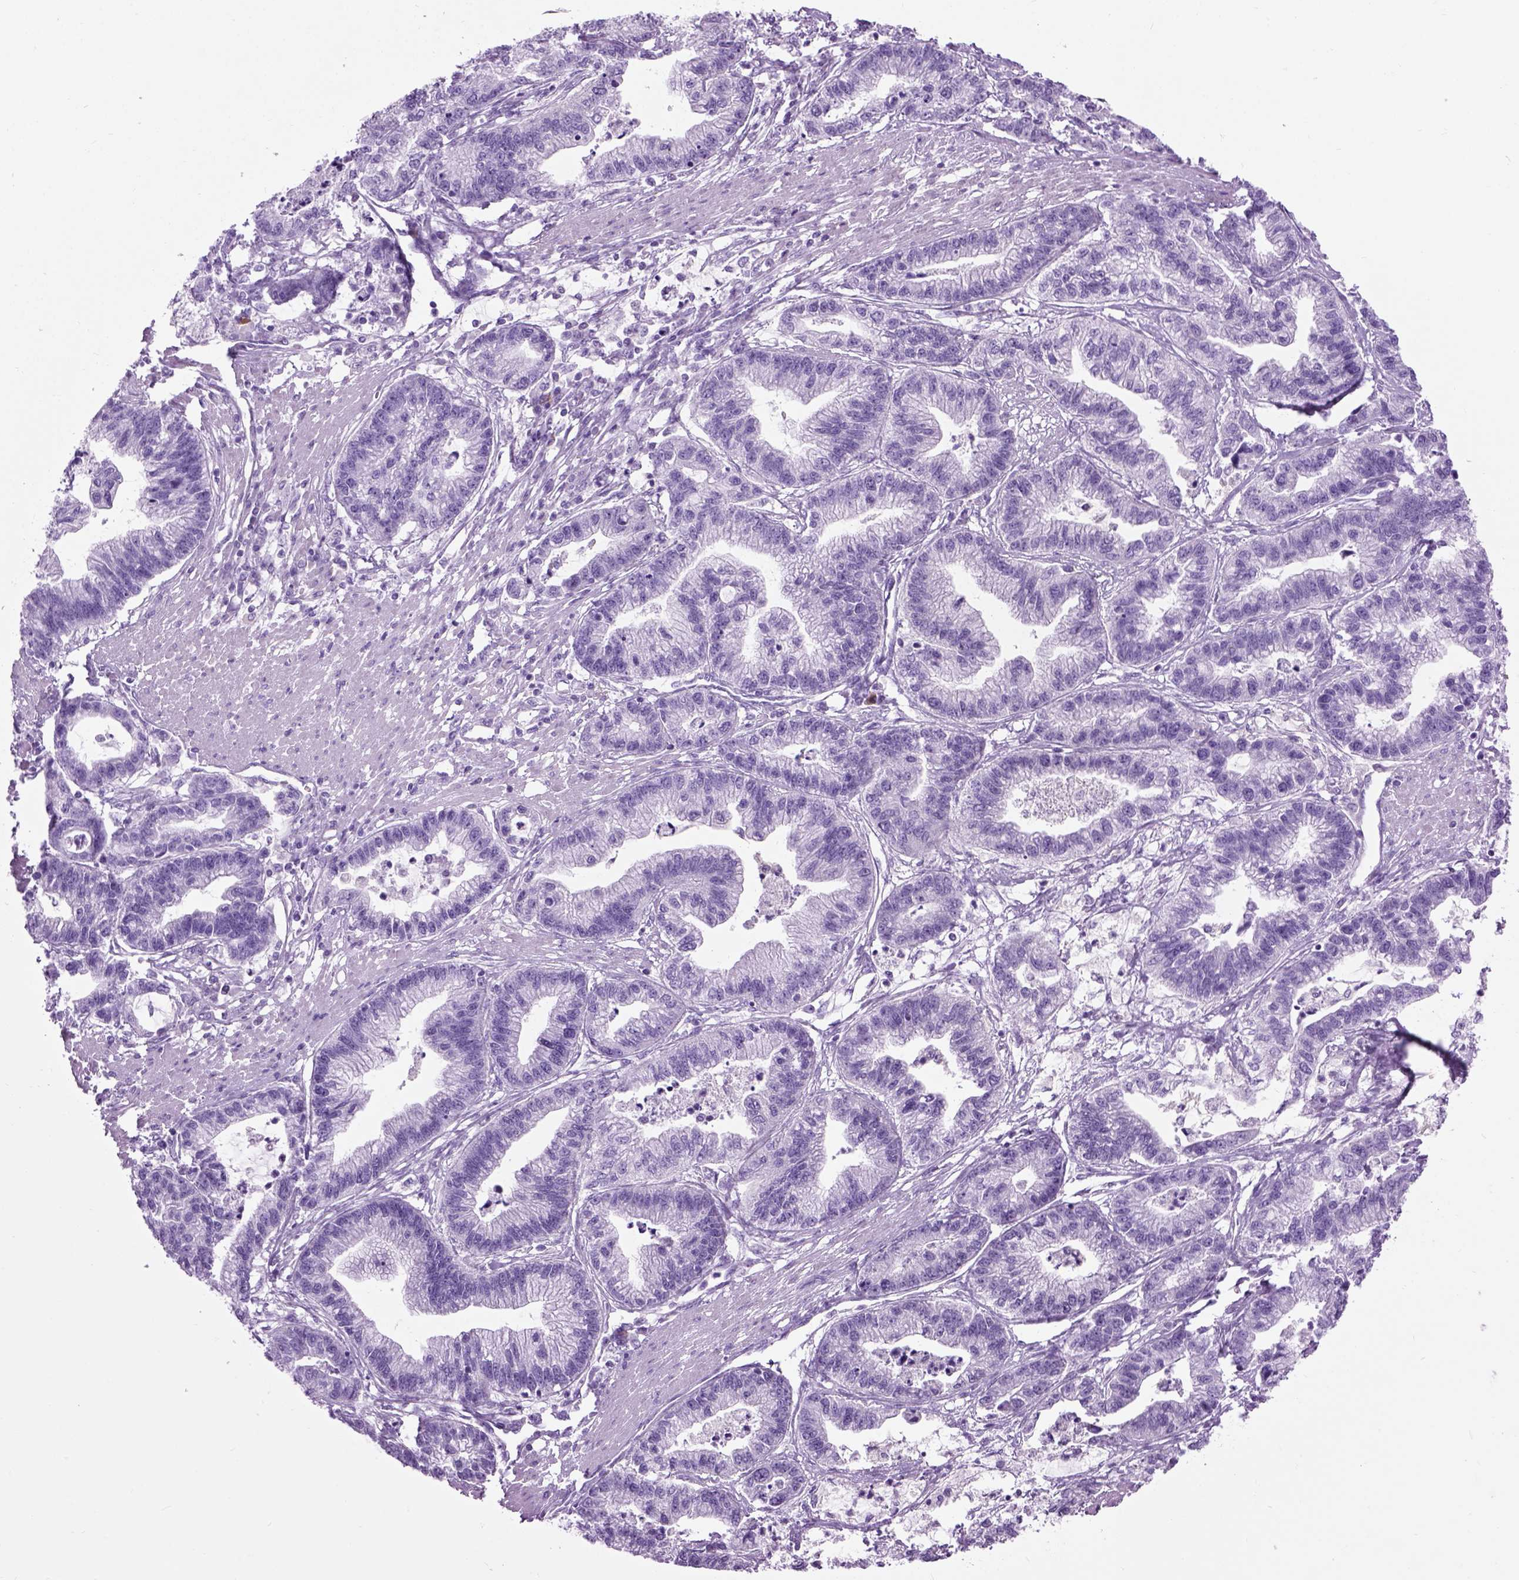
{"staining": {"intensity": "negative", "quantity": "none", "location": "none"}, "tissue": "stomach cancer", "cell_type": "Tumor cells", "image_type": "cancer", "snomed": [{"axis": "morphology", "description": "Adenocarcinoma, NOS"}, {"axis": "topography", "description": "Stomach"}], "caption": "A histopathology image of human stomach cancer is negative for staining in tumor cells.", "gene": "GABRB2", "patient": {"sex": "male", "age": 83}}